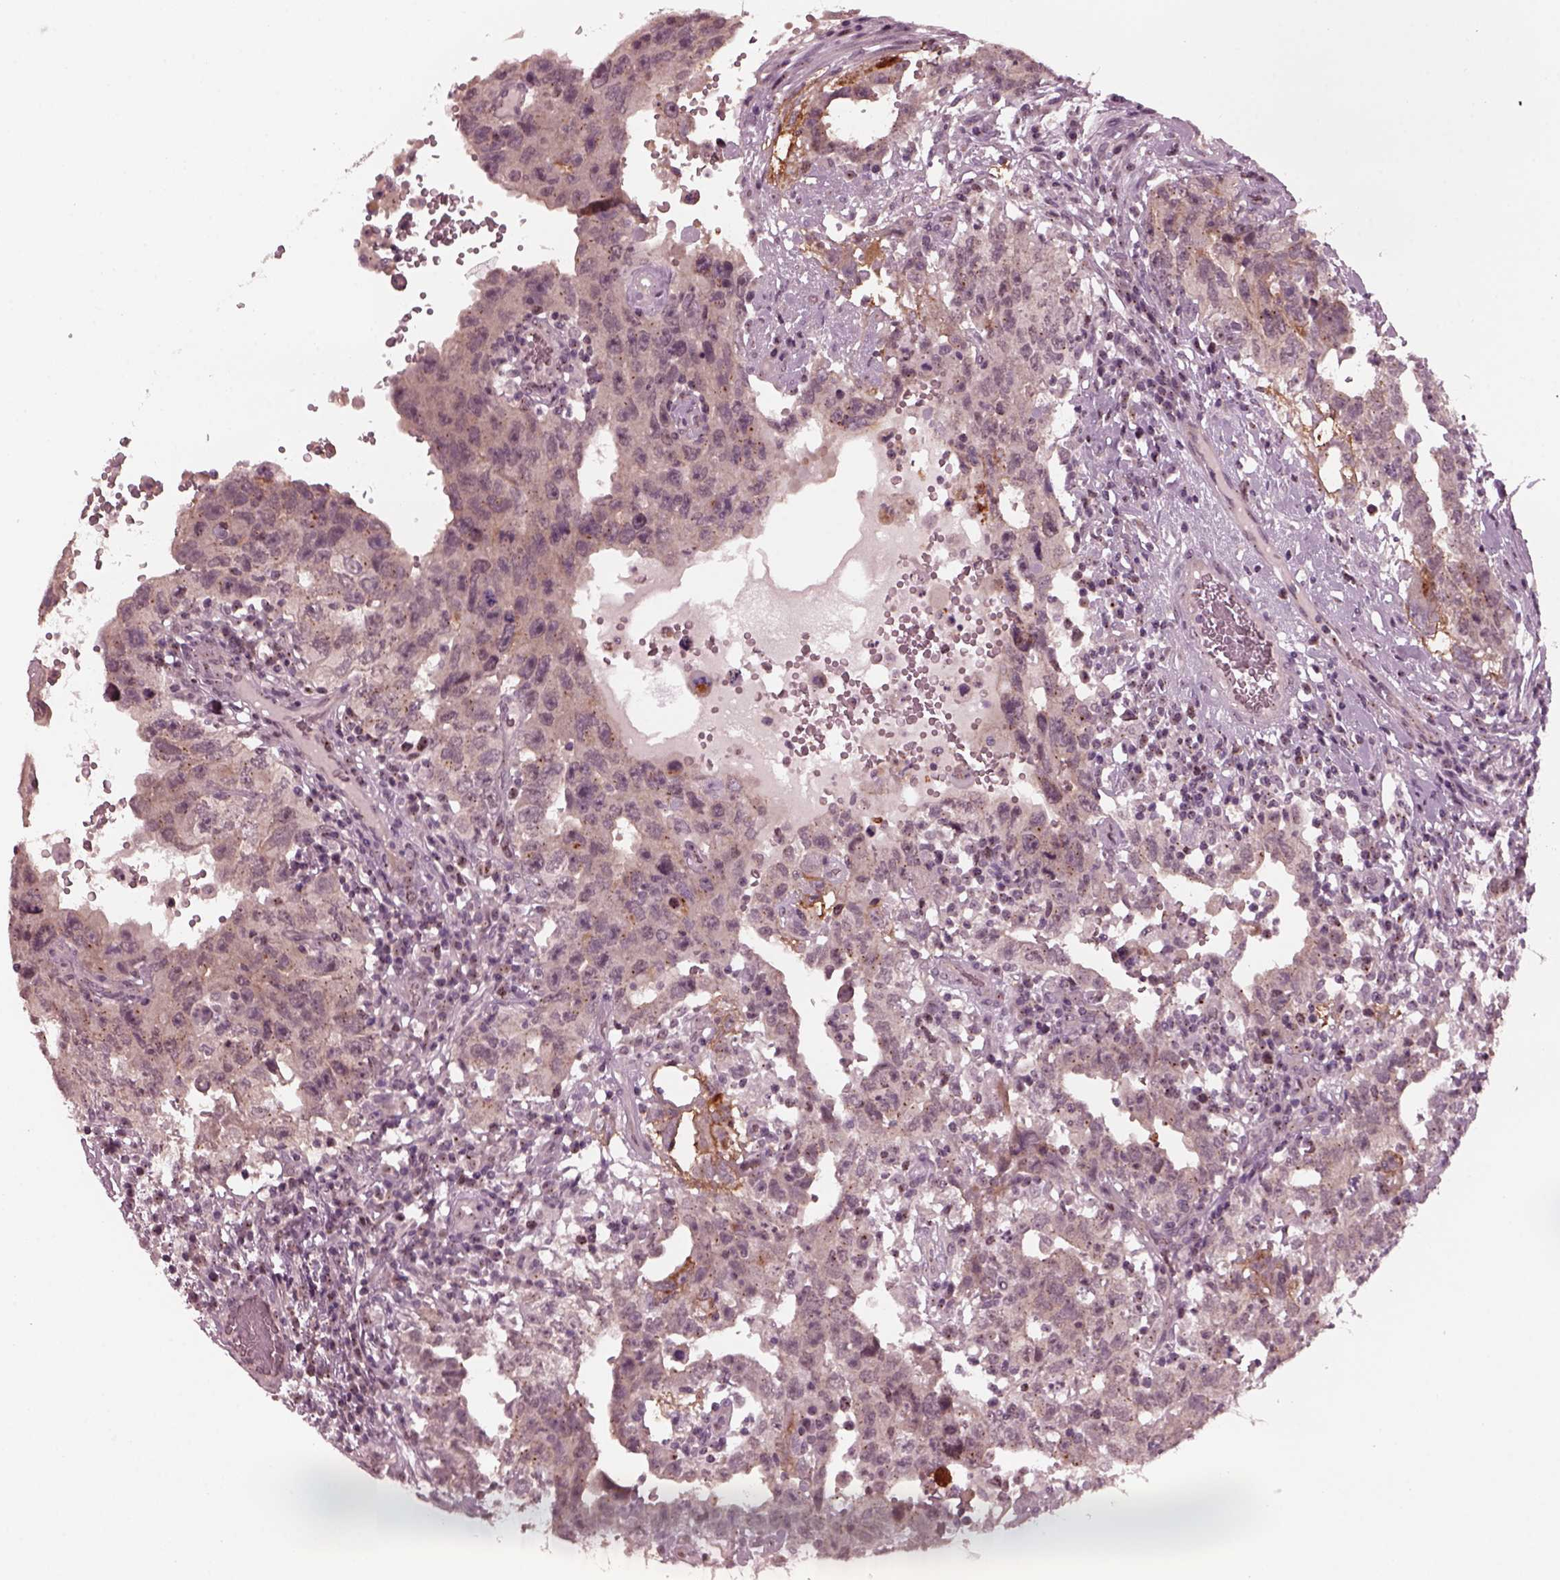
{"staining": {"intensity": "weak", "quantity": "<25%", "location": "cytoplasmic/membranous"}, "tissue": "testis cancer", "cell_type": "Tumor cells", "image_type": "cancer", "snomed": [{"axis": "morphology", "description": "Carcinoma, Embryonal, NOS"}, {"axis": "topography", "description": "Testis"}], "caption": "The immunohistochemistry photomicrograph has no significant staining in tumor cells of testis embryonal carcinoma tissue.", "gene": "SAXO1", "patient": {"sex": "male", "age": 26}}